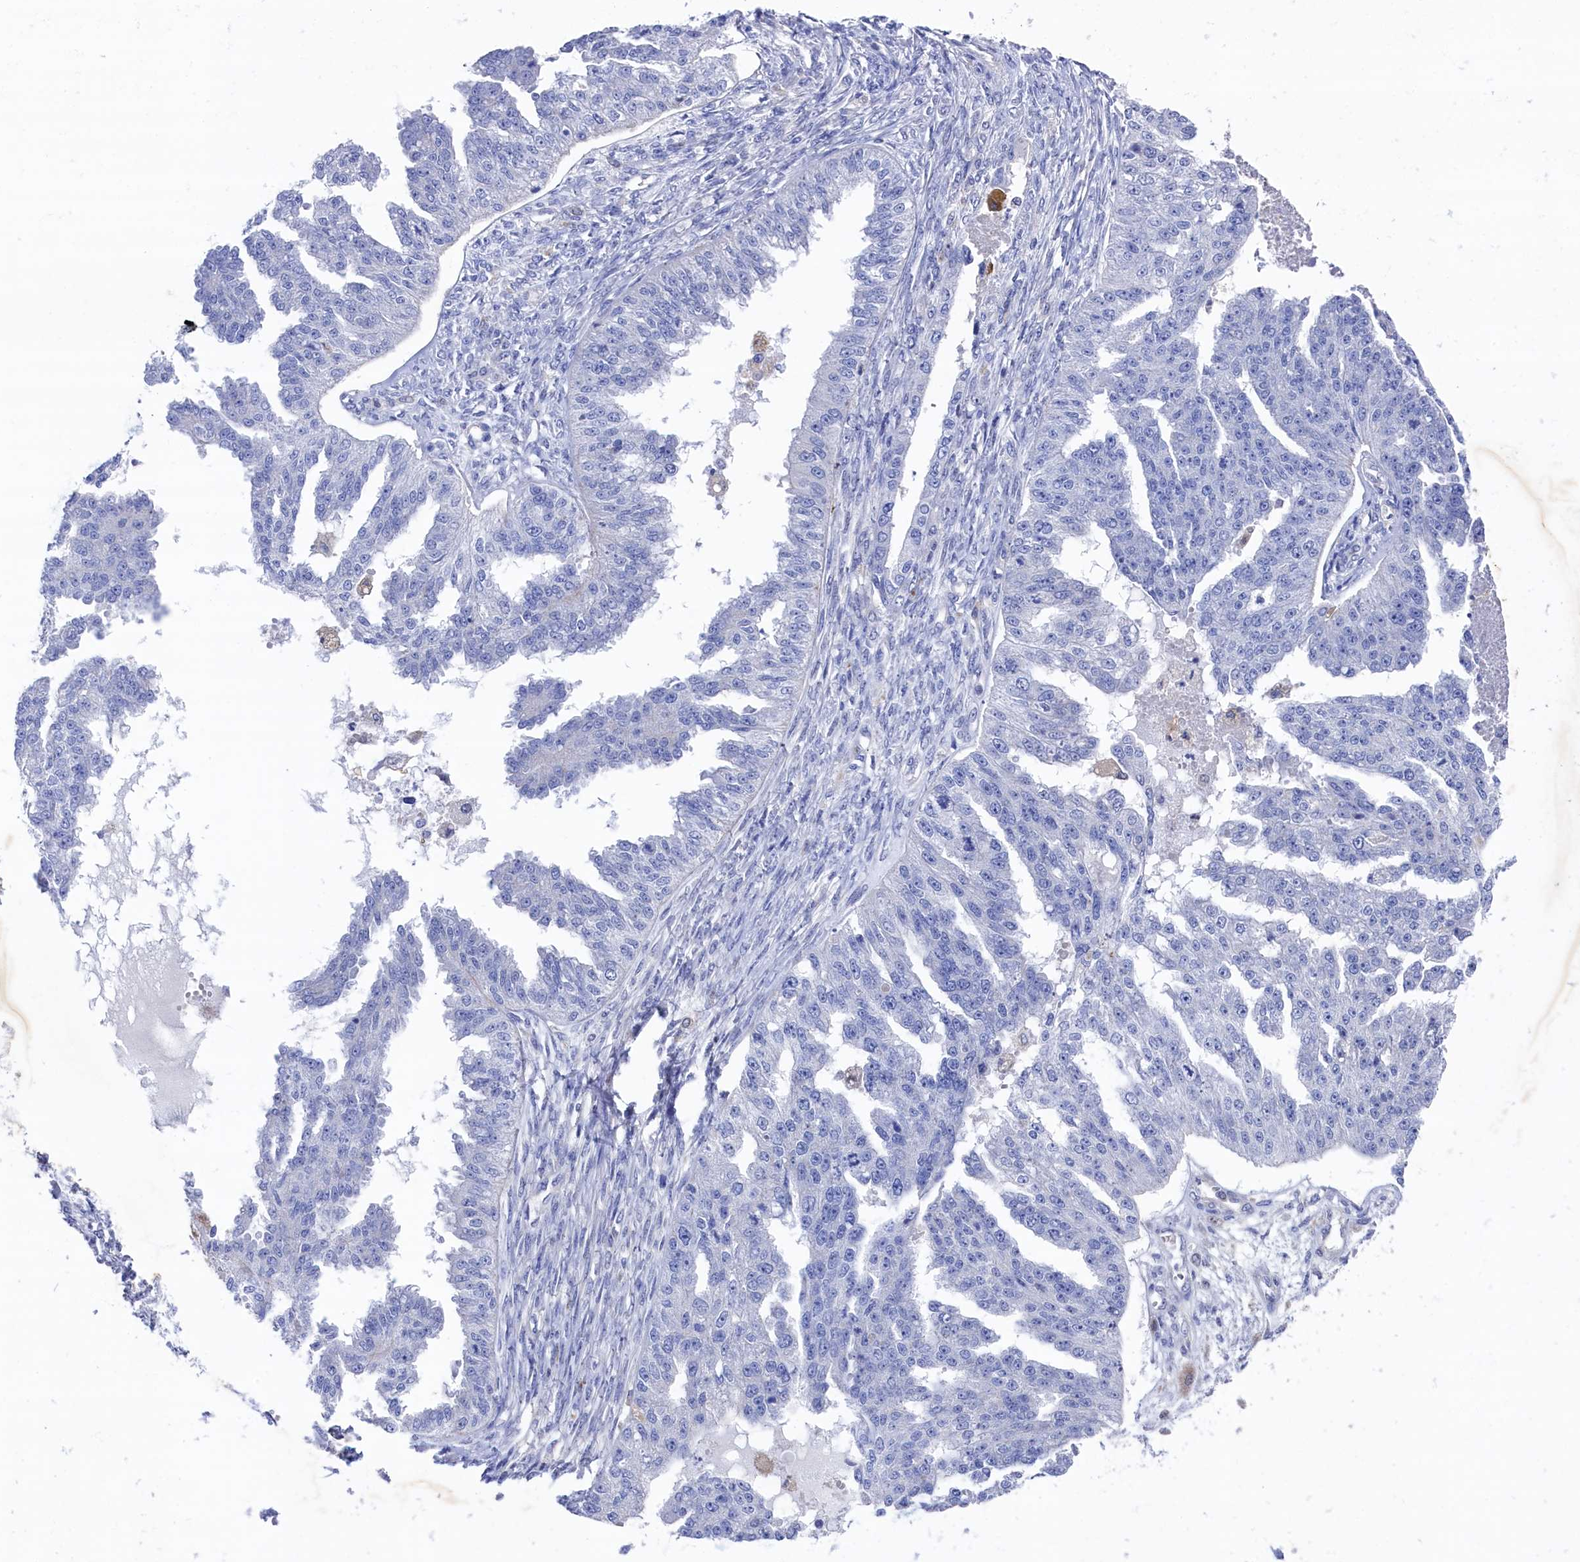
{"staining": {"intensity": "negative", "quantity": "none", "location": "none"}, "tissue": "ovarian cancer", "cell_type": "Tumor cells", "image_type": "cancer", "snomed": [{"axis": "morphology", "description": "Cystadenocarcinoma, serous, NOS"}, {"axis": "topography", "description": "Ovary"}], "caption": "A photomicrograph of human ovarian serous cystadenocarcinoma is negative for staining in tumor cells. (Stains: DAB immunohistochemistry with hematoxylin counter stain, Microscopy: brightfield microscopy at high magnification).", "gene": "RNH1", "patient": {"sex": "female", "age": 58}}